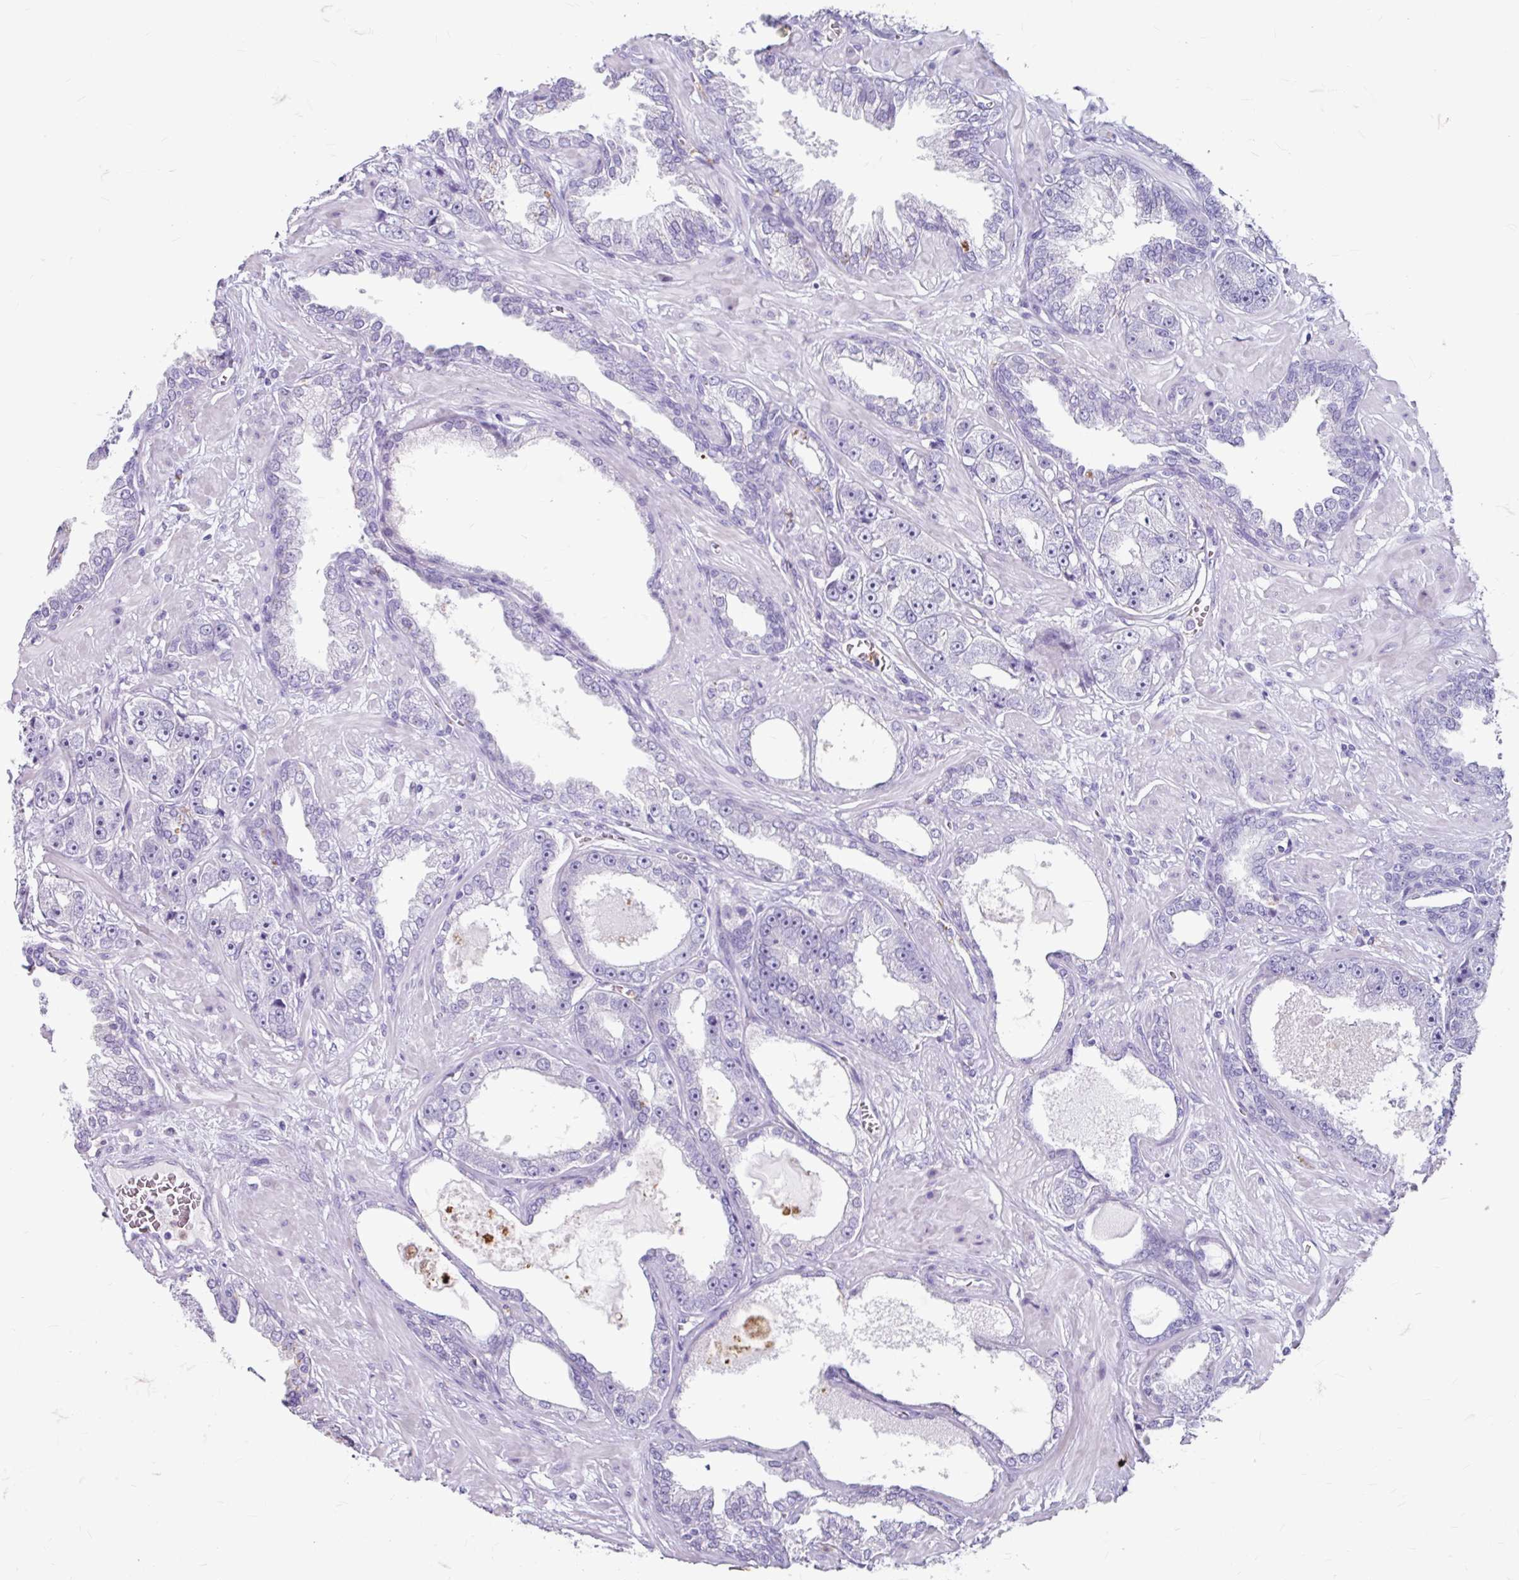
{"staining": {"intensity": "negative", "quantity": "none", "location": "none"}, "tissue": "prostate cancer", "cell_type": "Tumor cells", "image_type": "cancer", "snomed": [{"axis": "morphology", "description": "Adenocarcinoma, High grade"}, {"axis": "topography", "description": "Prostate"}], "caption": "There is no significant positivity in tumor cells of prostate cancer (adenocarcinoma (high-grade)).", "gene": "ANKRD1", "patient": {"sex": "male", "age": 71}}